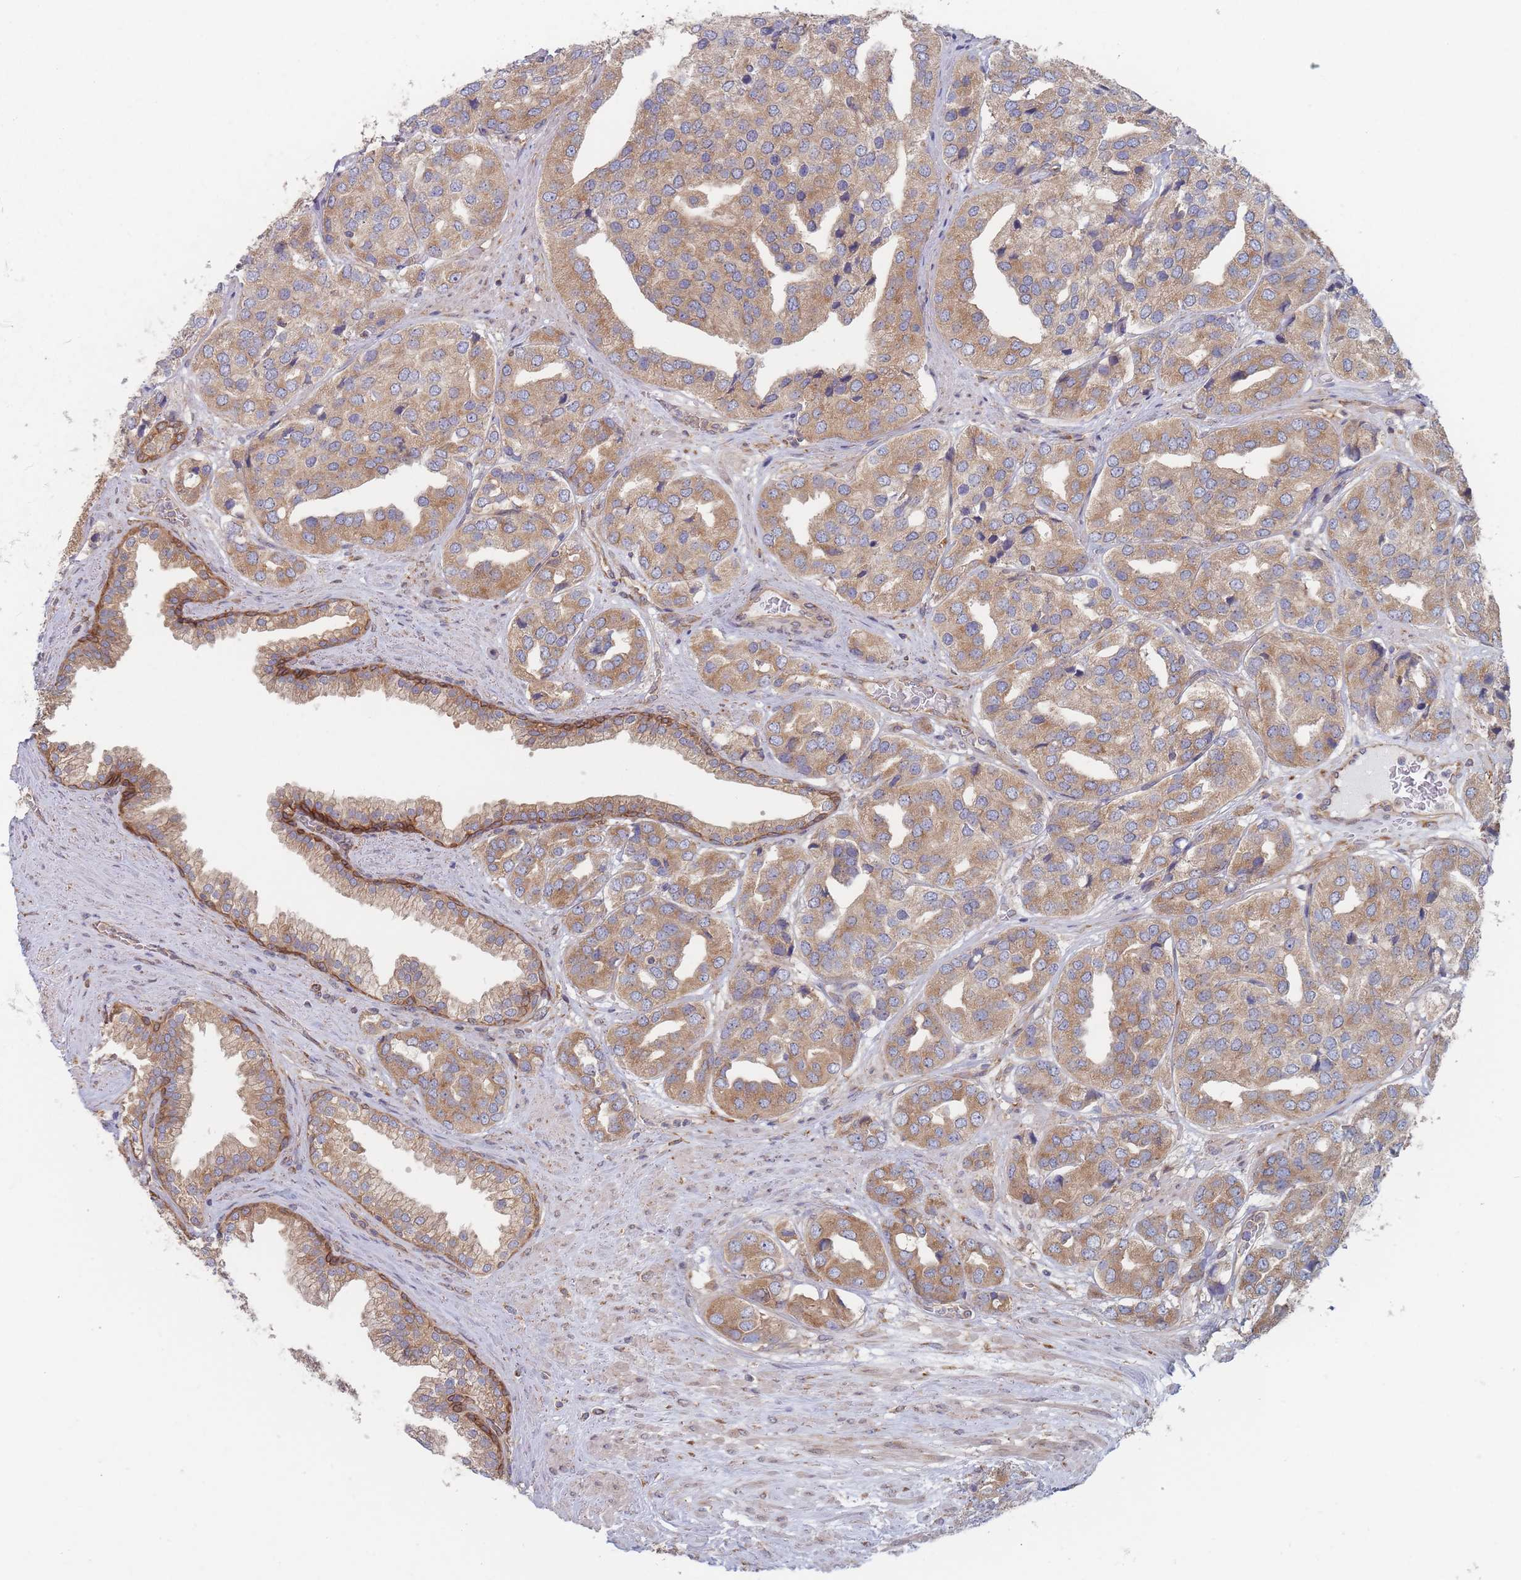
{"staining": {"intensity": "moderate", "quantity": ">75%", "location": "cytoplasmic/membranous"}, "tissue": "prostate cancer", "cell_type": "Tumor cells", "image_type": "cancer", "snomed": [{"axis": "morphology", "description": "Adenocarcinoma, High grade"}, {"axis": "topography", "description": "Prostate"}], "caption": "Prostate cancer tissue exhibits moderate cytoplasmic/membranous expression in approximately >75% of tumor cells (Brightfield microscopy of DAB IHC at high magnification).", "gene": "KDSR", "patient": {"sex": "male", "age": 63}}